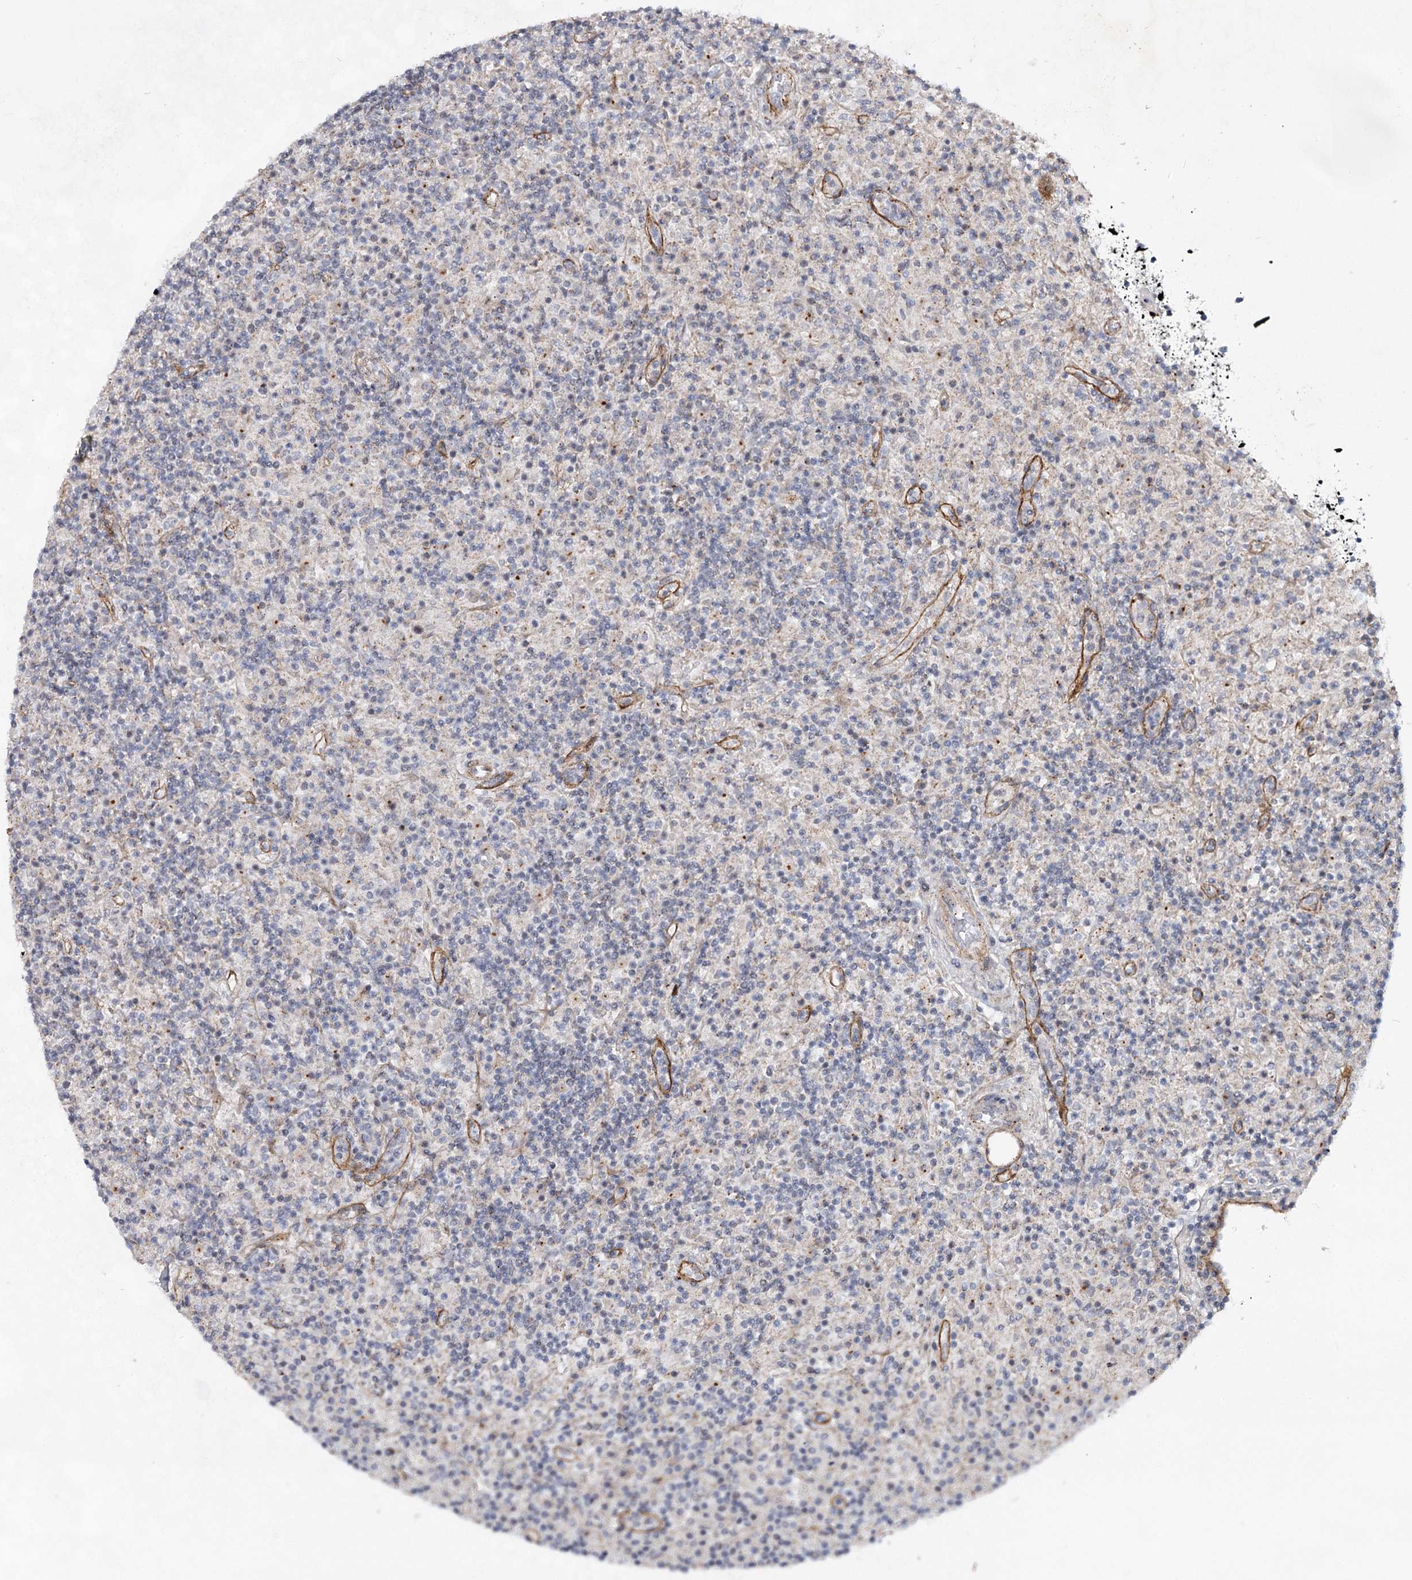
{"staining": {"intensity": "negative", "quantity": "none", "location": "none"}, "tissue": "lymphoma", "cell_type": "Tumor cells", "image_type": "cancer", "snomed": [{"axis": "morphology", "description": "Hodgkin's disease, NOS"}, {"axis": "topography", "description": "Lymph node"}], "caption": "A high-resolution image shows immunohistochemistry (IHC) staining of Hodgkin's disease, which exhibits no significant positivity in tumor cells.", "gene": "ATL2", "patient": {"sex": "male", "age": 70}}